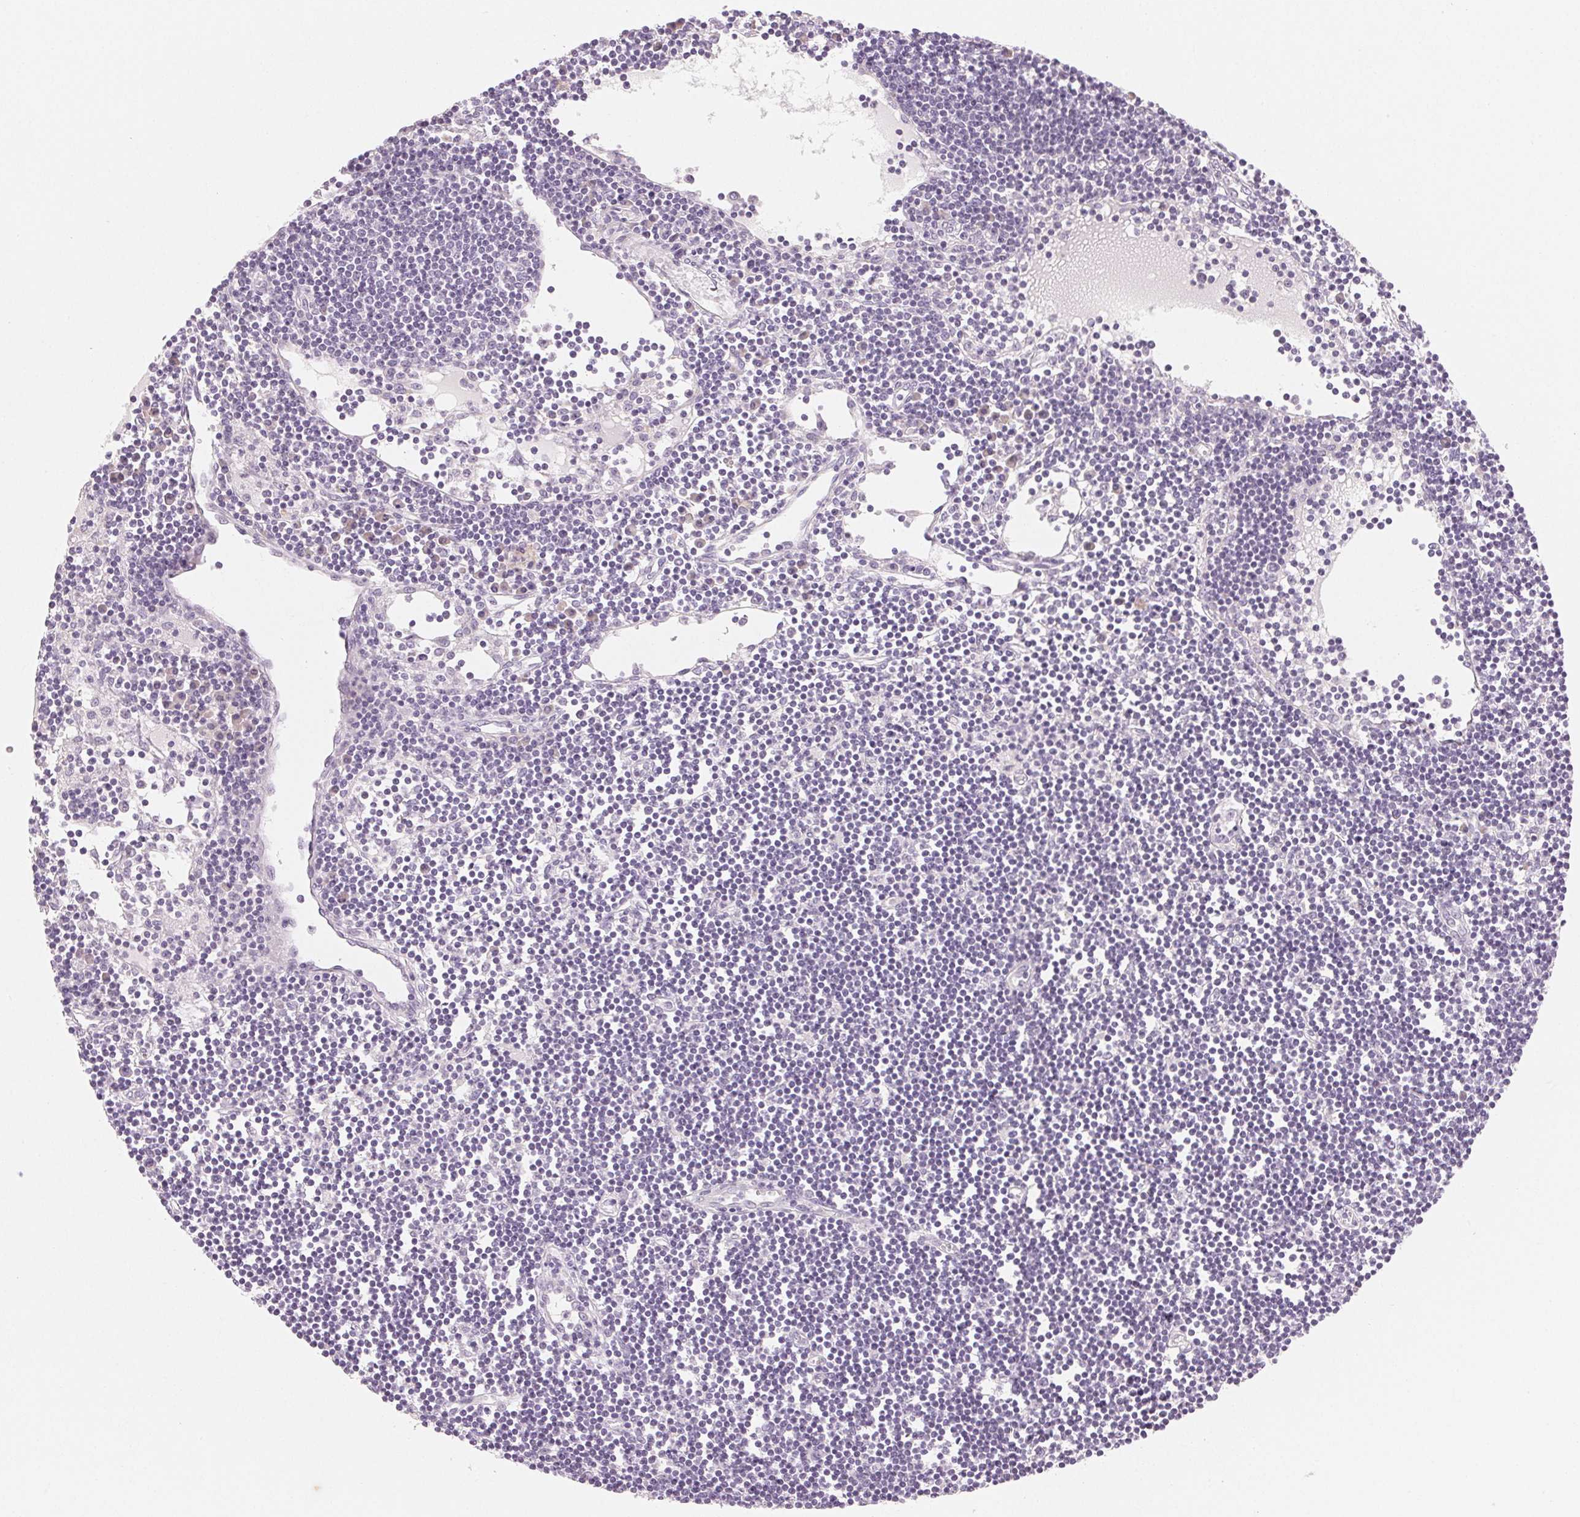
{"staining": {"intensity": "negative", "quantity": "none", "location": "none"}, "tissue": "lymph node", "cell_type": "Germinal center cells", "image_type": "normal", "snomed": [{"axis": "morphology", "description": "Normal tissue, NOS"}, {"axis": "topography", "description": "Lymph node"}], "caption": "Protein analysis of benign lymph node reveals no significant staining in germinal center cells.", "gene": "MYBL1", "patient": {"sex": "female", "age": 65}}